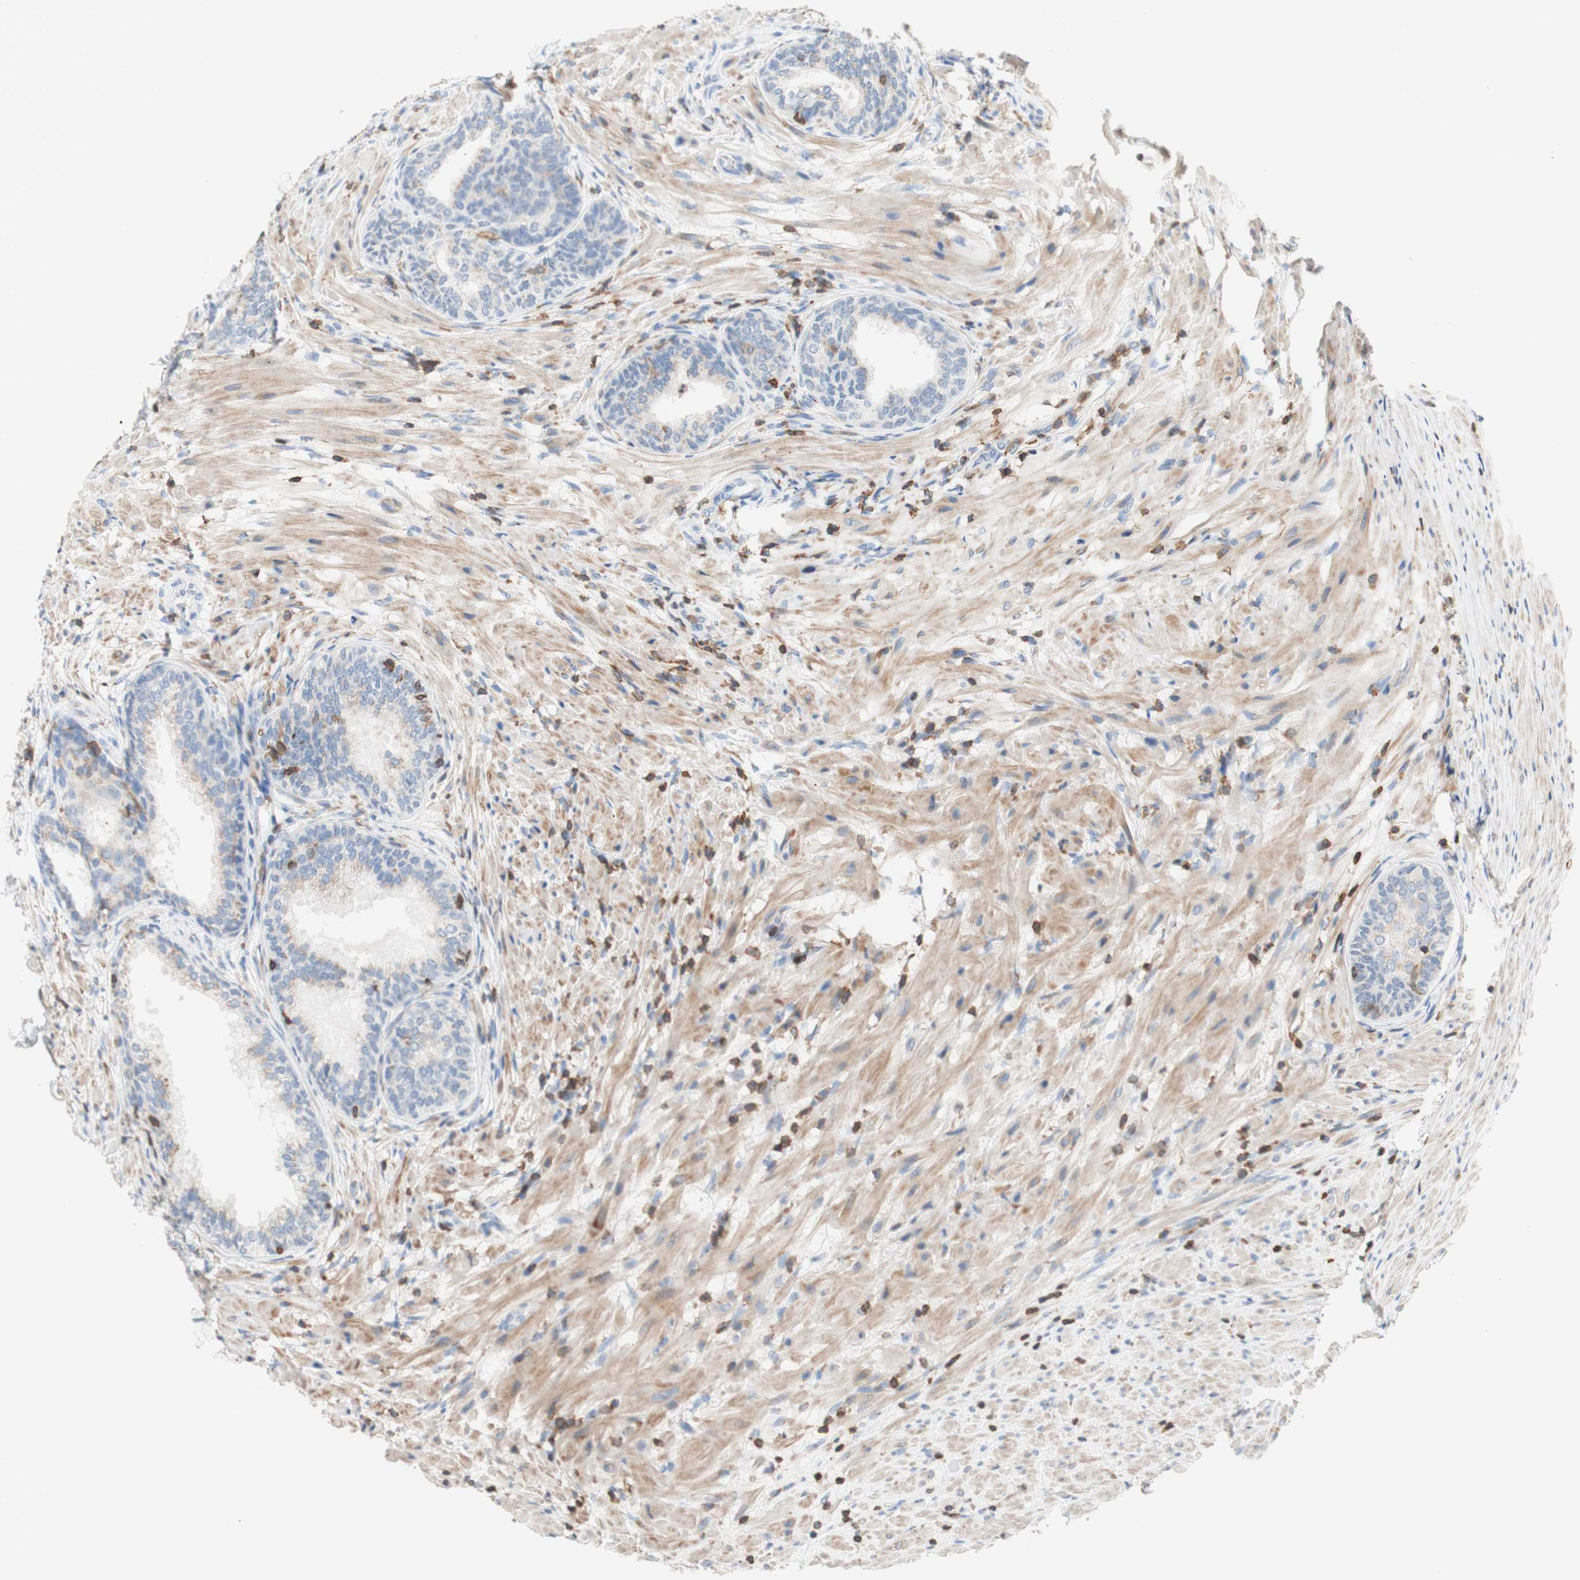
{"staining": {"intensity": "weak", "quantity": "<25%", "location": "cytoplasmic/membranous"}, "tissue": "prostate", "cell_type": "Glandular cells", "image_type": "normal", "snomed": [{"axis": "morphology", "description": "Normal tissue, NOS"}, {"axis": "topography", "description": "Prostate"}], "caption": "Prostate stained for a protein using immunohistochemistry (IHC) displays no staining glandular cells.", "gene": "SPINK6", "patient": {"sex": "male", "age": 76}}